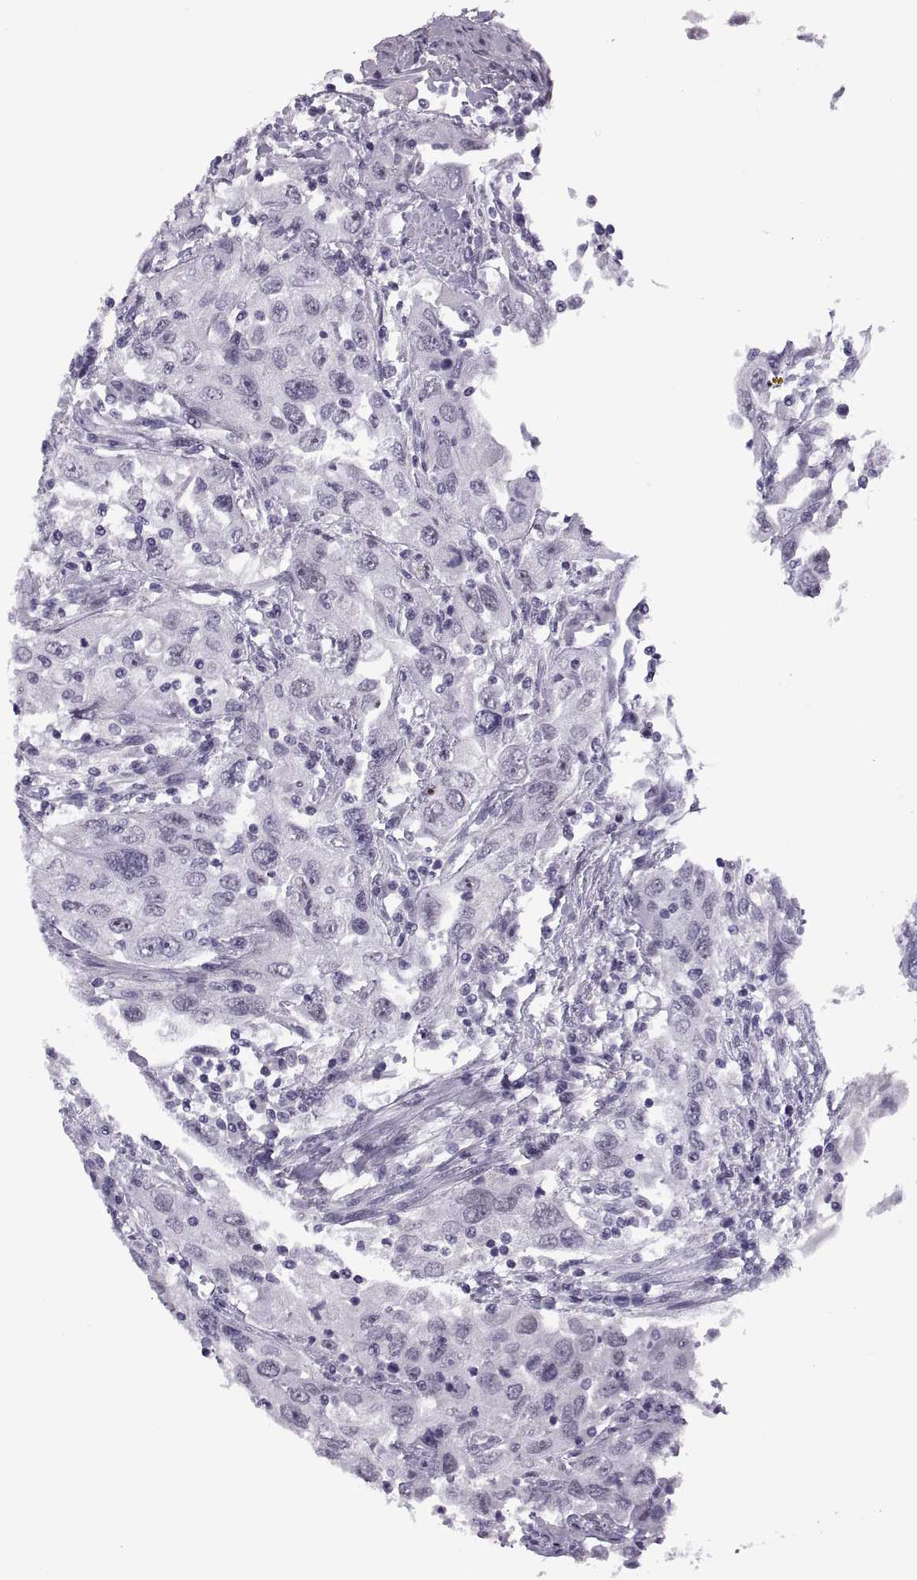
{"staining": {"intensity": "negative", "quantity": "none", "location": "none"}, "tissue": "urothelial cancer", "cell_type": "Tumor cells", "image_type": "cancer", "snomed": [{"axis": "morphology", "description": "Urothelial carcinoma, High grade"}, {"axis": "topography", "description": "Urinary bladder"}], "caption": "Photomicrograph shows no significant protein staining in tumor cells of urothelial carcinoma (high-grade). Brightfield microscopy of IHC stained with DAB (3,3'-diaminobenzidine) (brown) and hematoxylin (blue), captured at high magnification.", "gene": "TBC1D3G", "patient": {"sex": "male", "age": 76}}